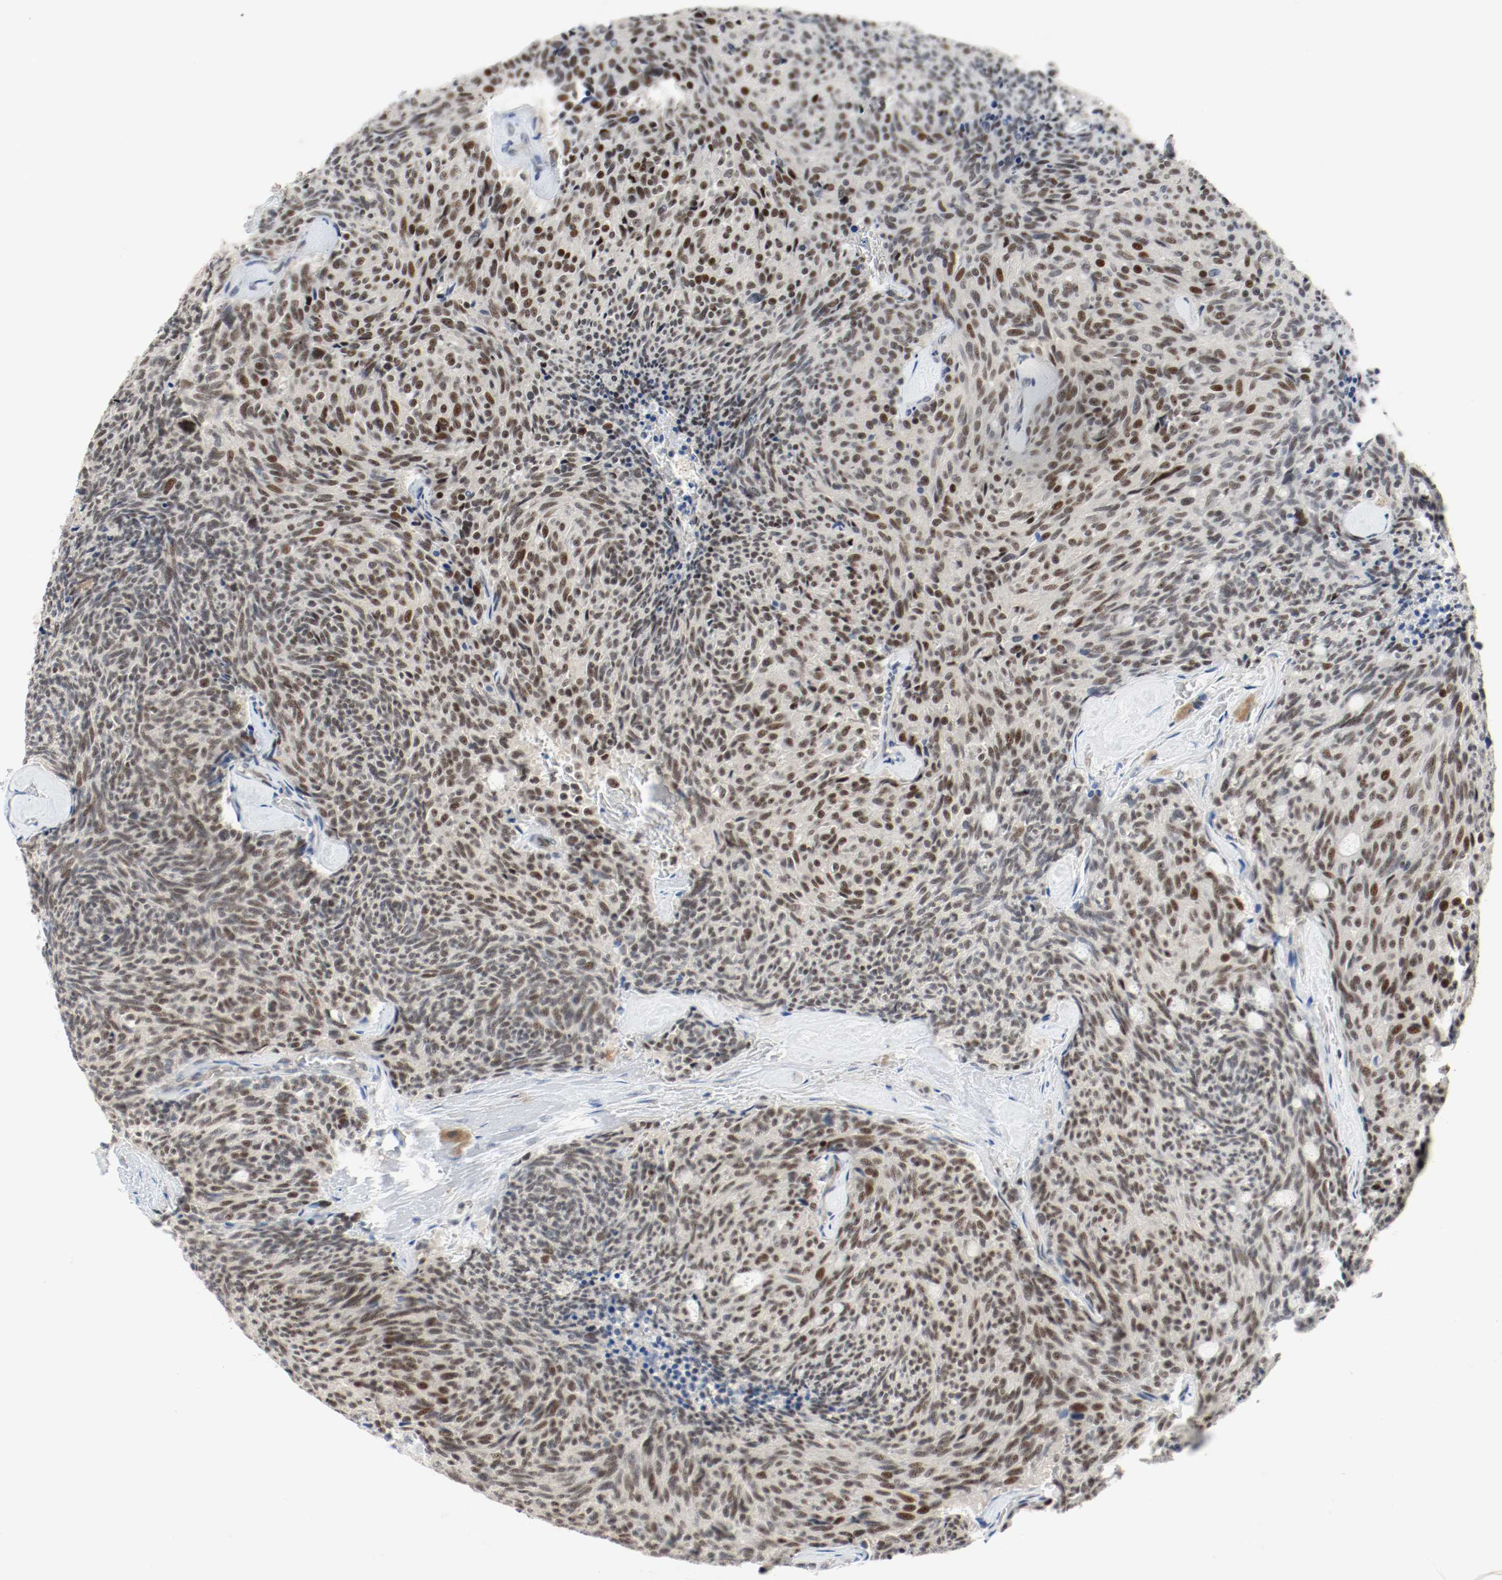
{"staining": {"intensity": "strong", "quantity": ">75%", "location": "nuclear"}, "tissue": "carcinoid", "cell_type": "Tumor cells", "image_type": "cancer", "snomed": [{"axis": "morphology", "description": "Carcinoid, malignant, NOS"}, {"axis": "topography", "description": "Pancreas"}], "caption": "This micrograph demonstrates immunohistochemistry (IHC) staining of human carcinoid (malignant), with high strong nuclear expression in approximately >75% of tumor cells.", "gene": "ASH1L", "patient": {"sex": "female", "age": 54}}